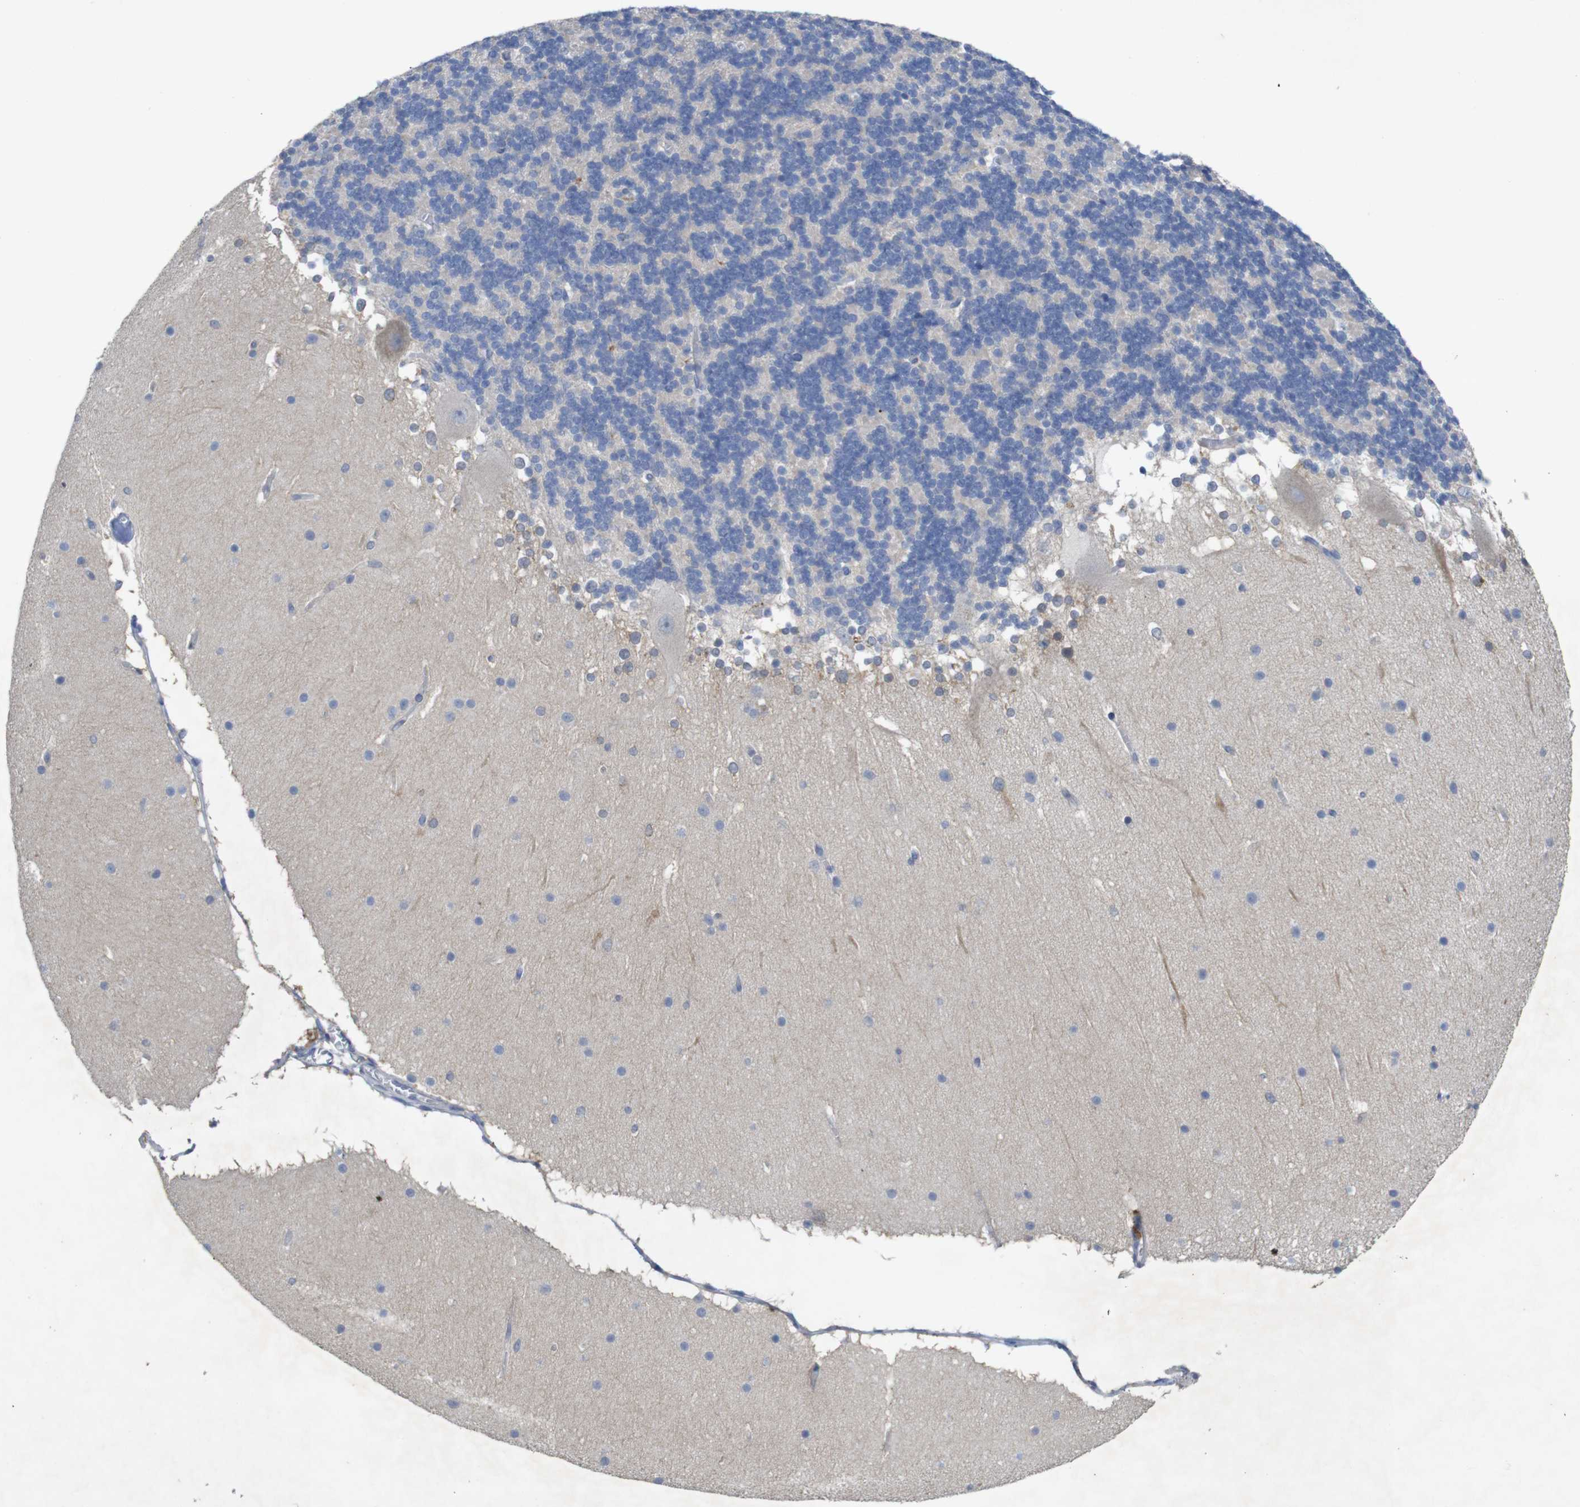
{"staining": {"intensity": "negative", "quantity": "none", "location": "none"}, "tissue": "cerebellum", "cell_type": "Cells in granular layer", "image_type": "normal", "snomed": [{"axis": "morphology", "description": "Normal tissue, NOS"}, {"axis": "topography", "description": "Cerebellum"}], "caption": "Immunohistochemistry histopathology image of unremarkable cerebellum: cerebellum stained with DAB displays no significant protein expression in cells in granular layer. (Immunohistochemistry (ihc), brightfield microscopy, high magnification).", "gene": "BCAR3", "patient": {"sex": "female", "age": 19}}